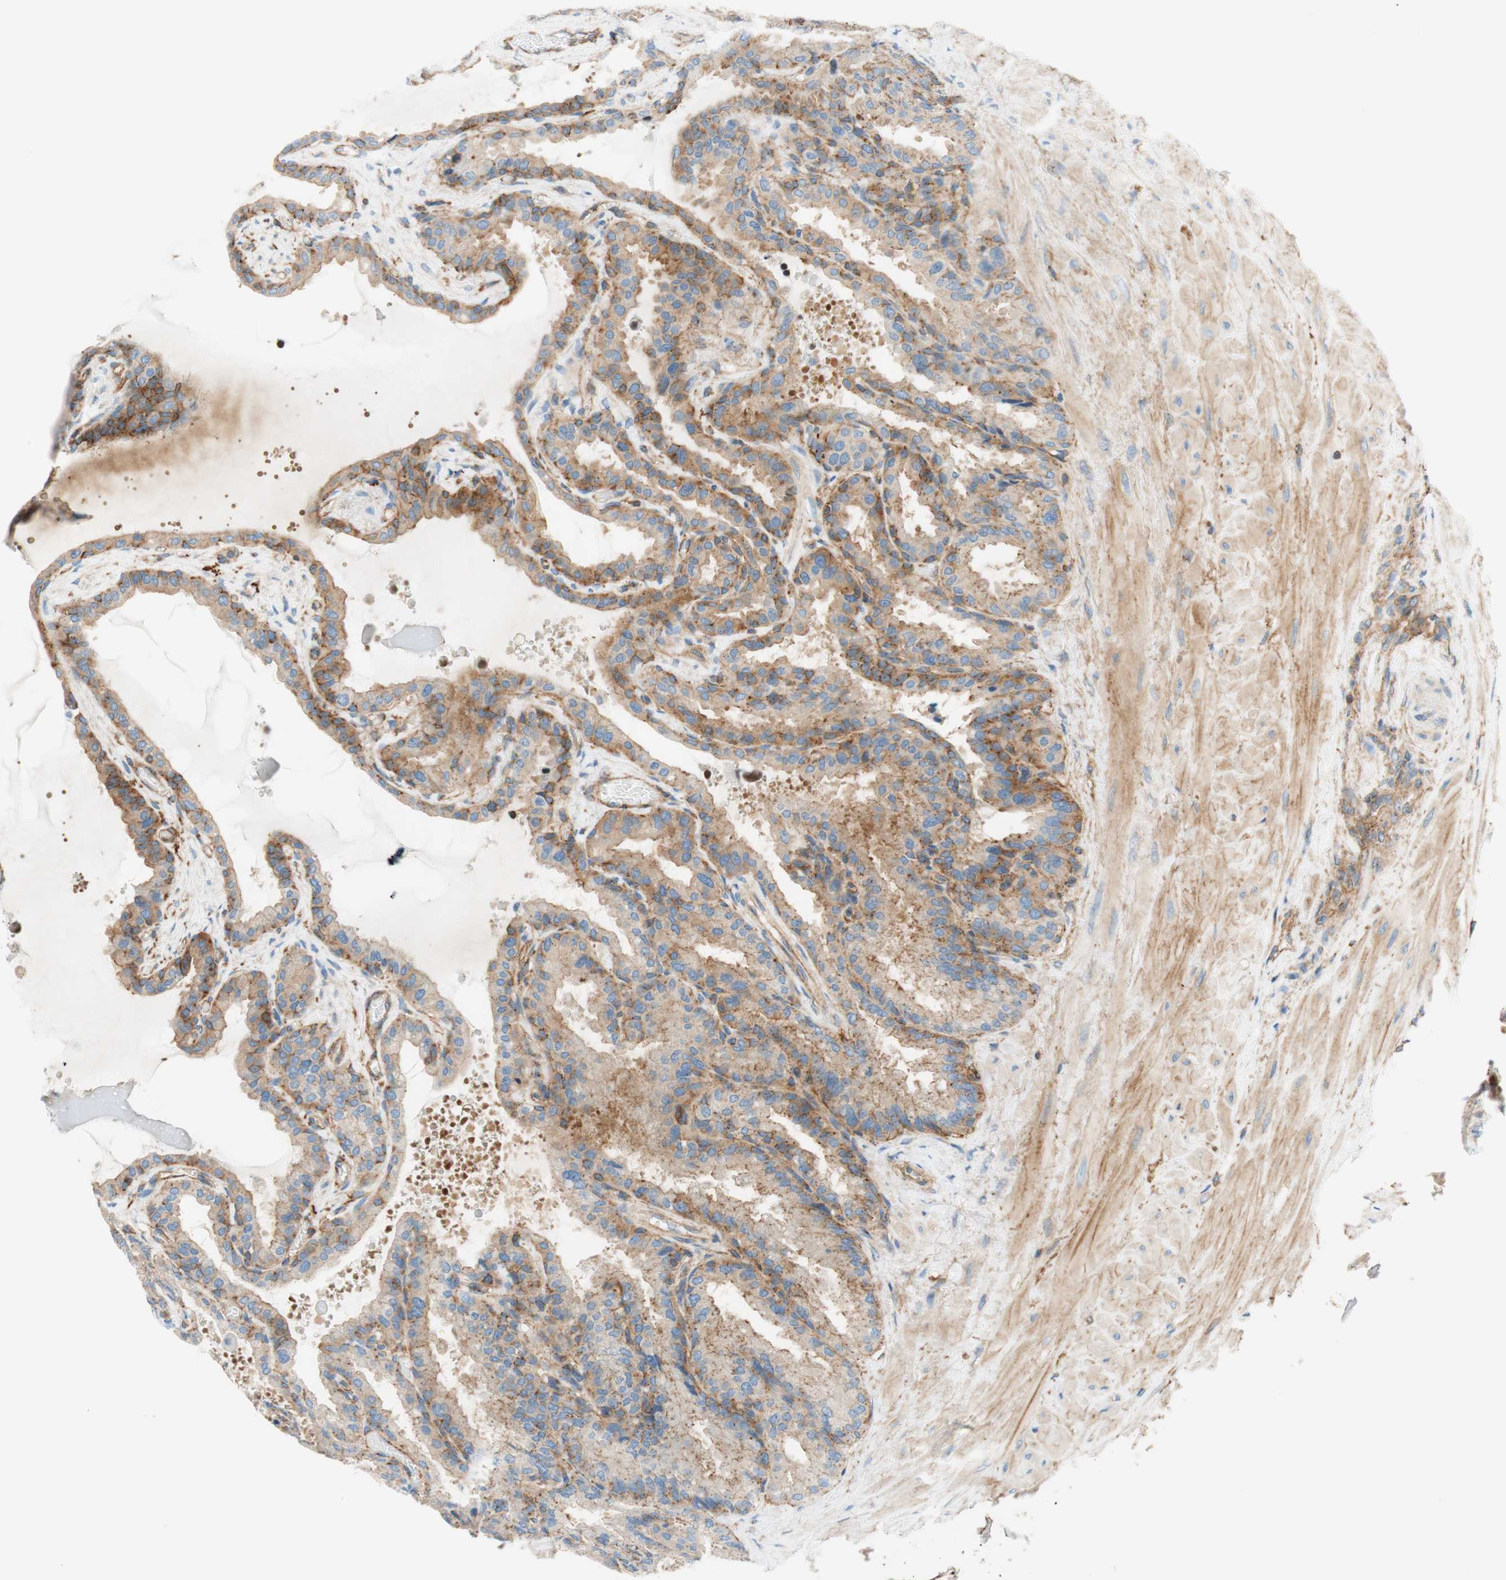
{"staining": {"intensity": "moderate", "quantity": ">75%", "location": "cytoplasmic/membranous"}, "tissue": "seminal vesicle", "cell_type": "Glandular cells", "image_type": "normal", "snomed": [{"axis": "morphology", "description": "Normal tissue, NOS"}, {"axis": "topography", "description": "Seminal veicle"}], "caption": "This image exhibits benign seminal vesicle stained with immunohistochemistry to label a protein in brown. The cytoplasmic/membranous of glandular cells show moderate positivity for the protein. Nuclei are counter-stained blue.", "gene": "VPS26A", "patient": {"sex": "male", "age": 46}}